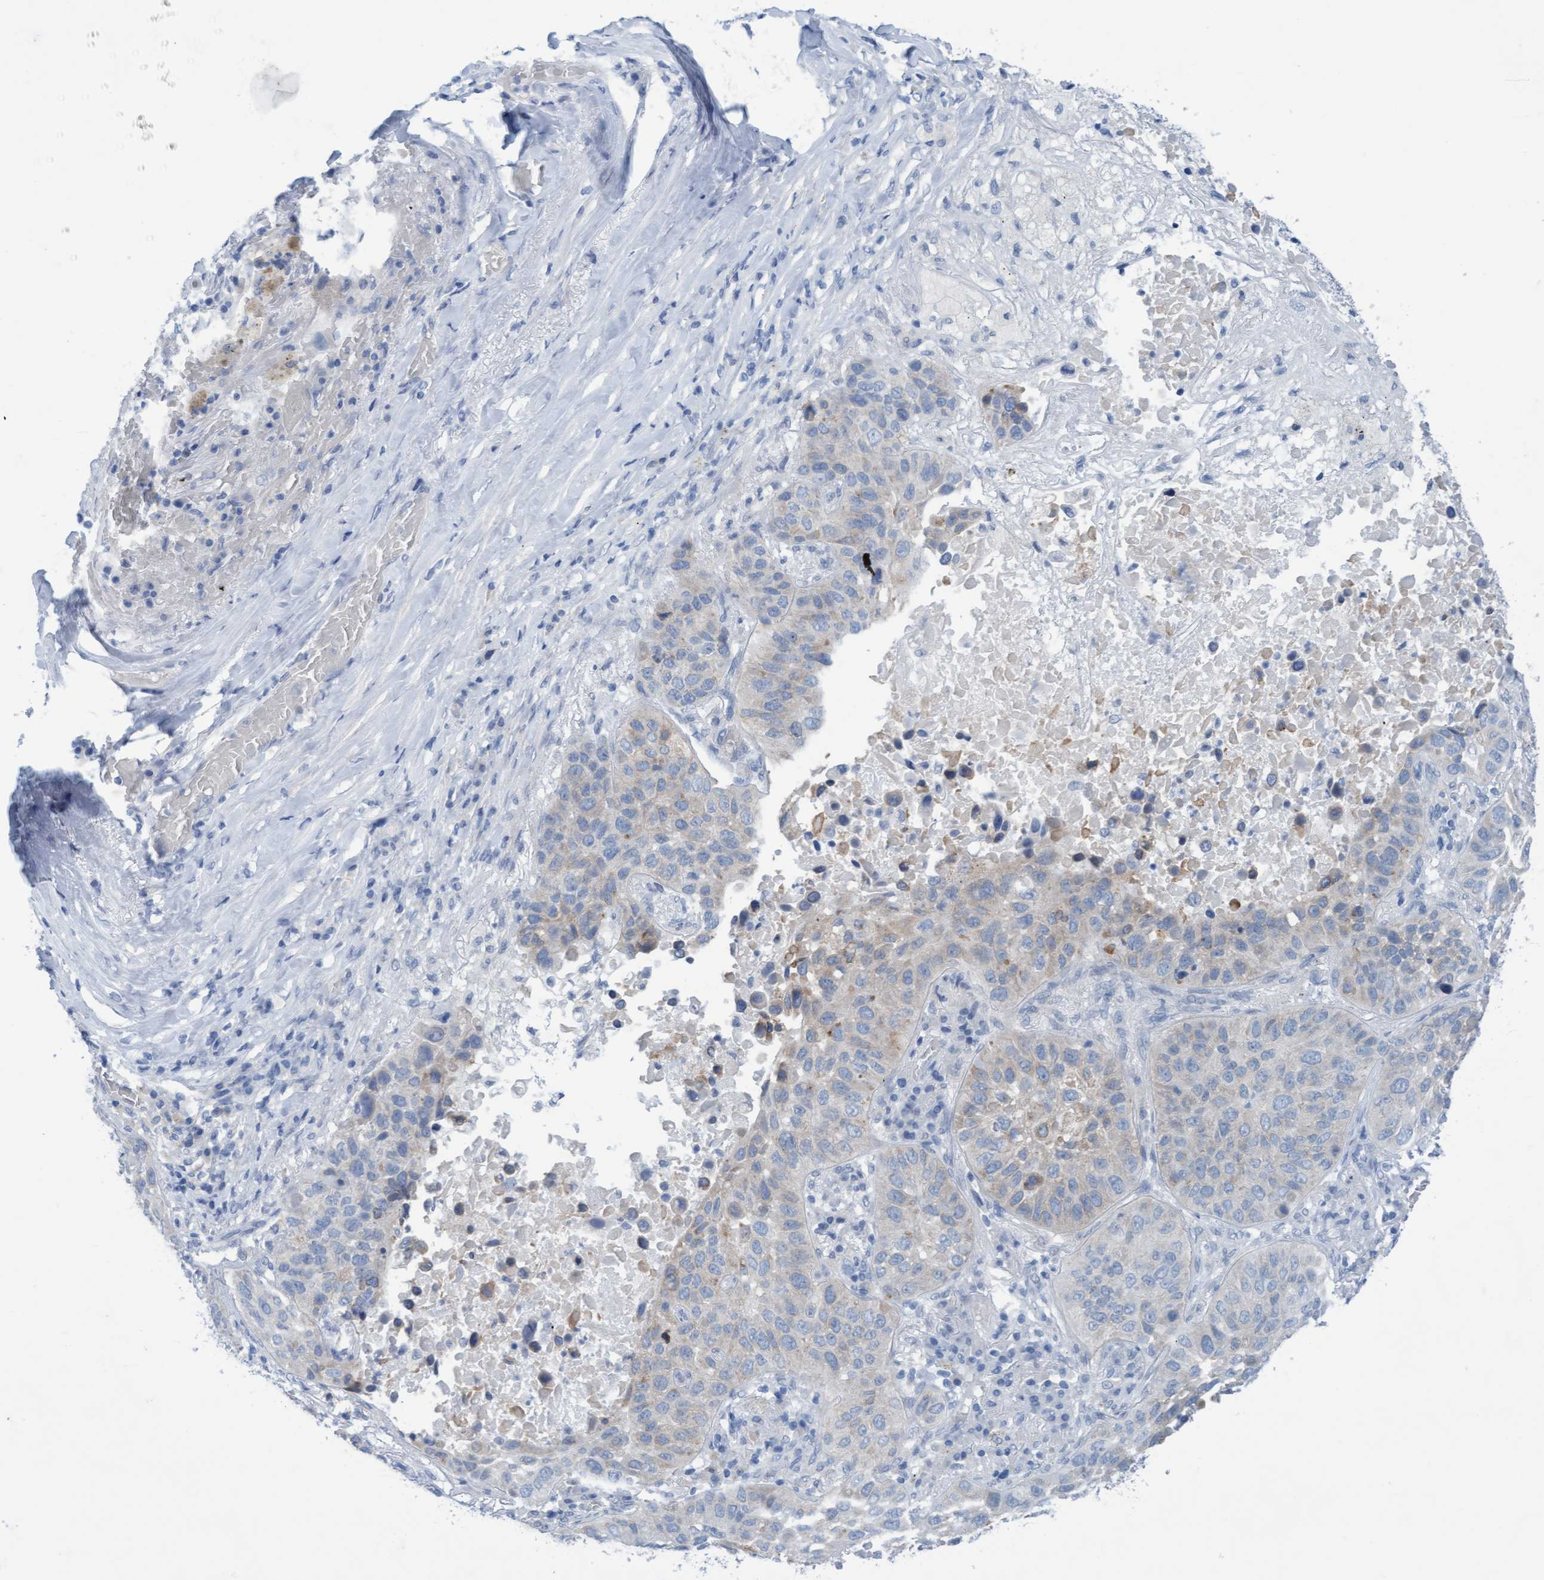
{"staining": {"intensity": "weak", "quantity": "<25%", "location": "cytoplasmic/membranous"}, "tissue": "lung cancer", "cell_type": "Tumor cells", "image_type": "cancer", "snomed": [{"axis": "morphology", "description": "Squamous cell carcinoma, NOS"}, {"axis": "topography", "description": "Lung"}], "caption": "DAB (3,3'-diaminobenzidine) immunohistochemical staining of lung cancer demonstrates no significant positivity in tumor cells. Nuclei are stained in blue.", "gene": "SSTR3", "patient": {"sex": "male", "age": 57}}